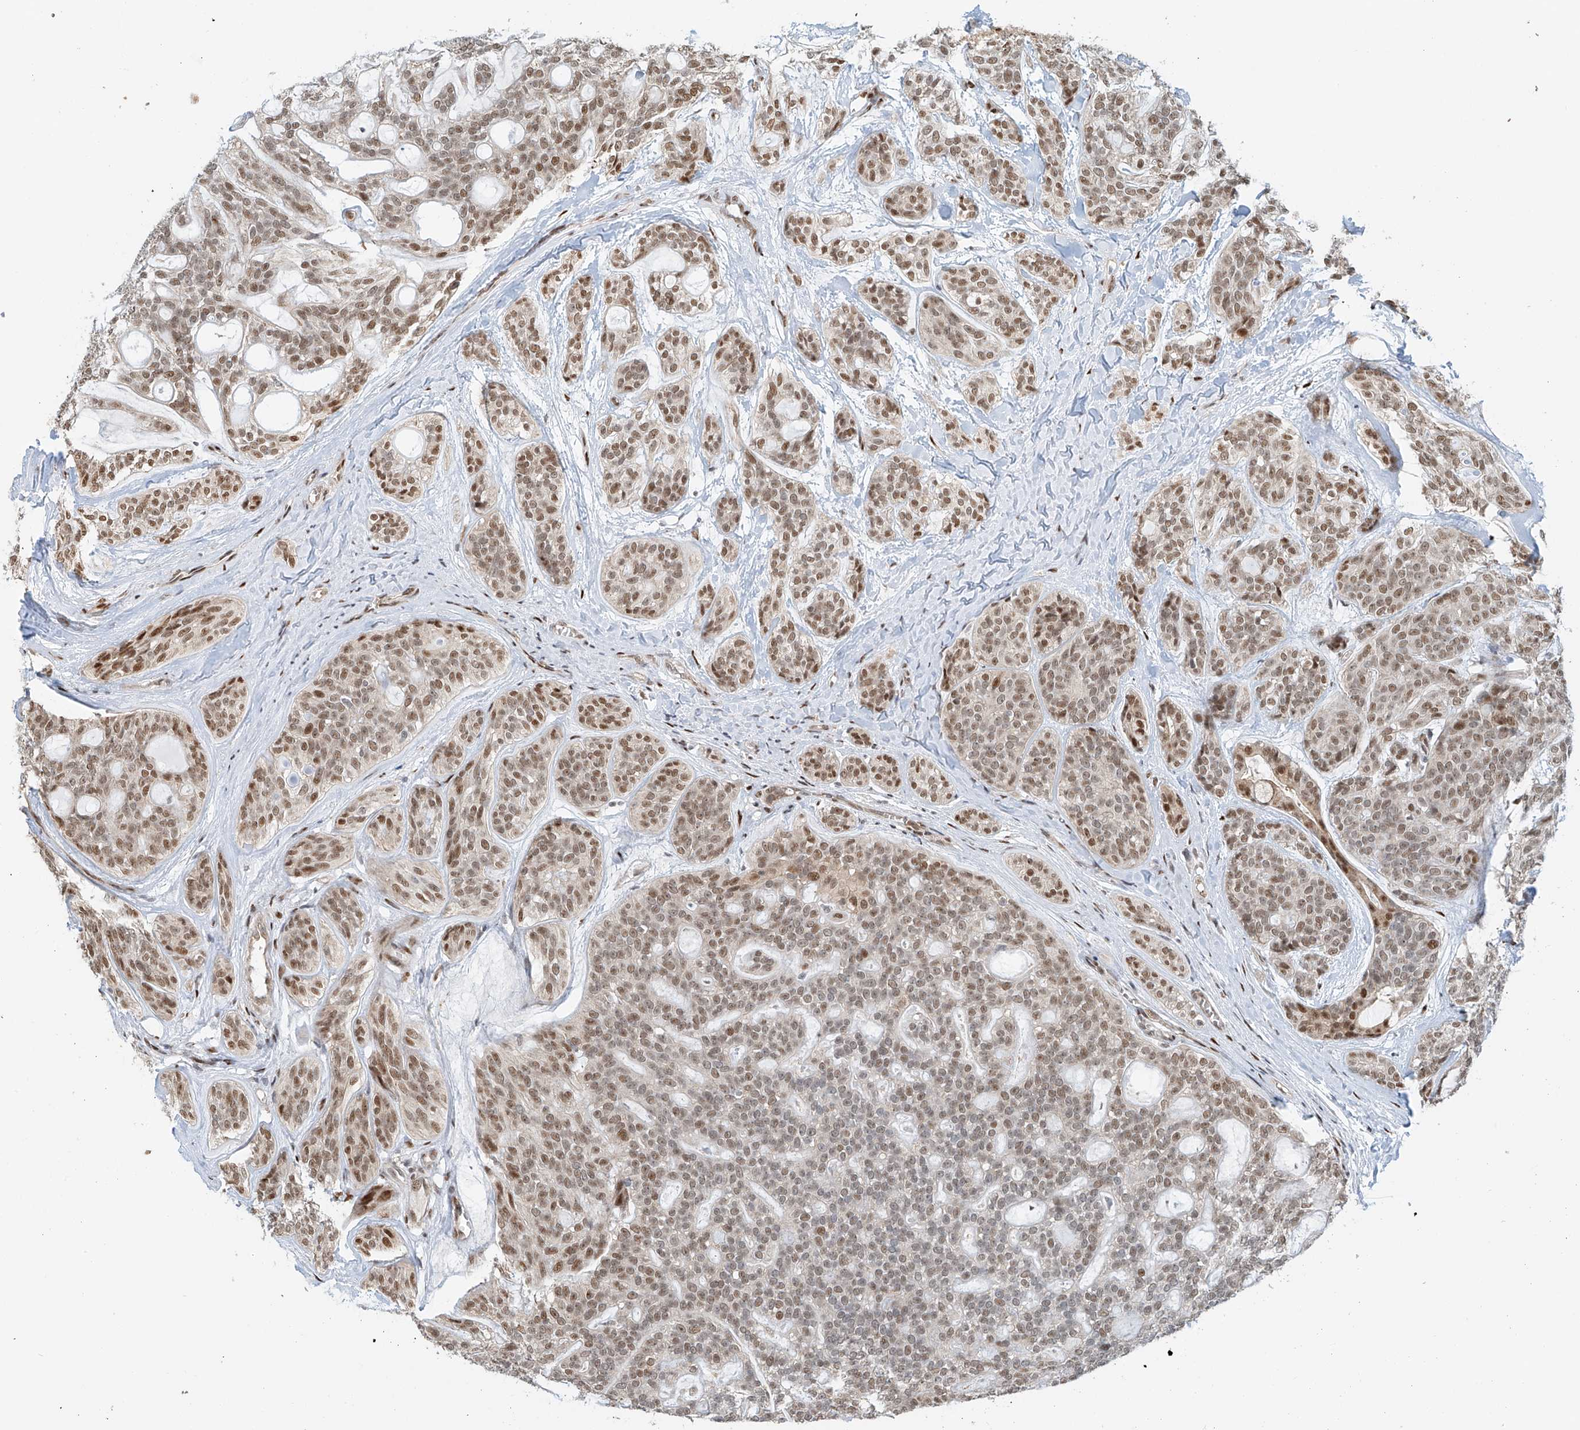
{"staining": {"intensity": "moderate", "quantity": ">75%", "location": "nuclear"}, "tissue": "head and neck cancer", "cell_type": "Tumor cells", "image_type": "cancer", "snomed": [{"axis": "morphology", "description": "Adenocarcinoma, NOS"}, {"axis": "topography", "description": "Head-Neck"}], "caption": "IHC (DAB) staining of human head and neck cancer (adenocarcinoma) shows moderate nuclear protein expression in about >75% of tumor cells. (DAB (3,3'-diaminobenzidine) IHC with brightfield microscopy, high magnification).", "gene": "ZNF514", "patient": {"sex": "male", "age": 66}}